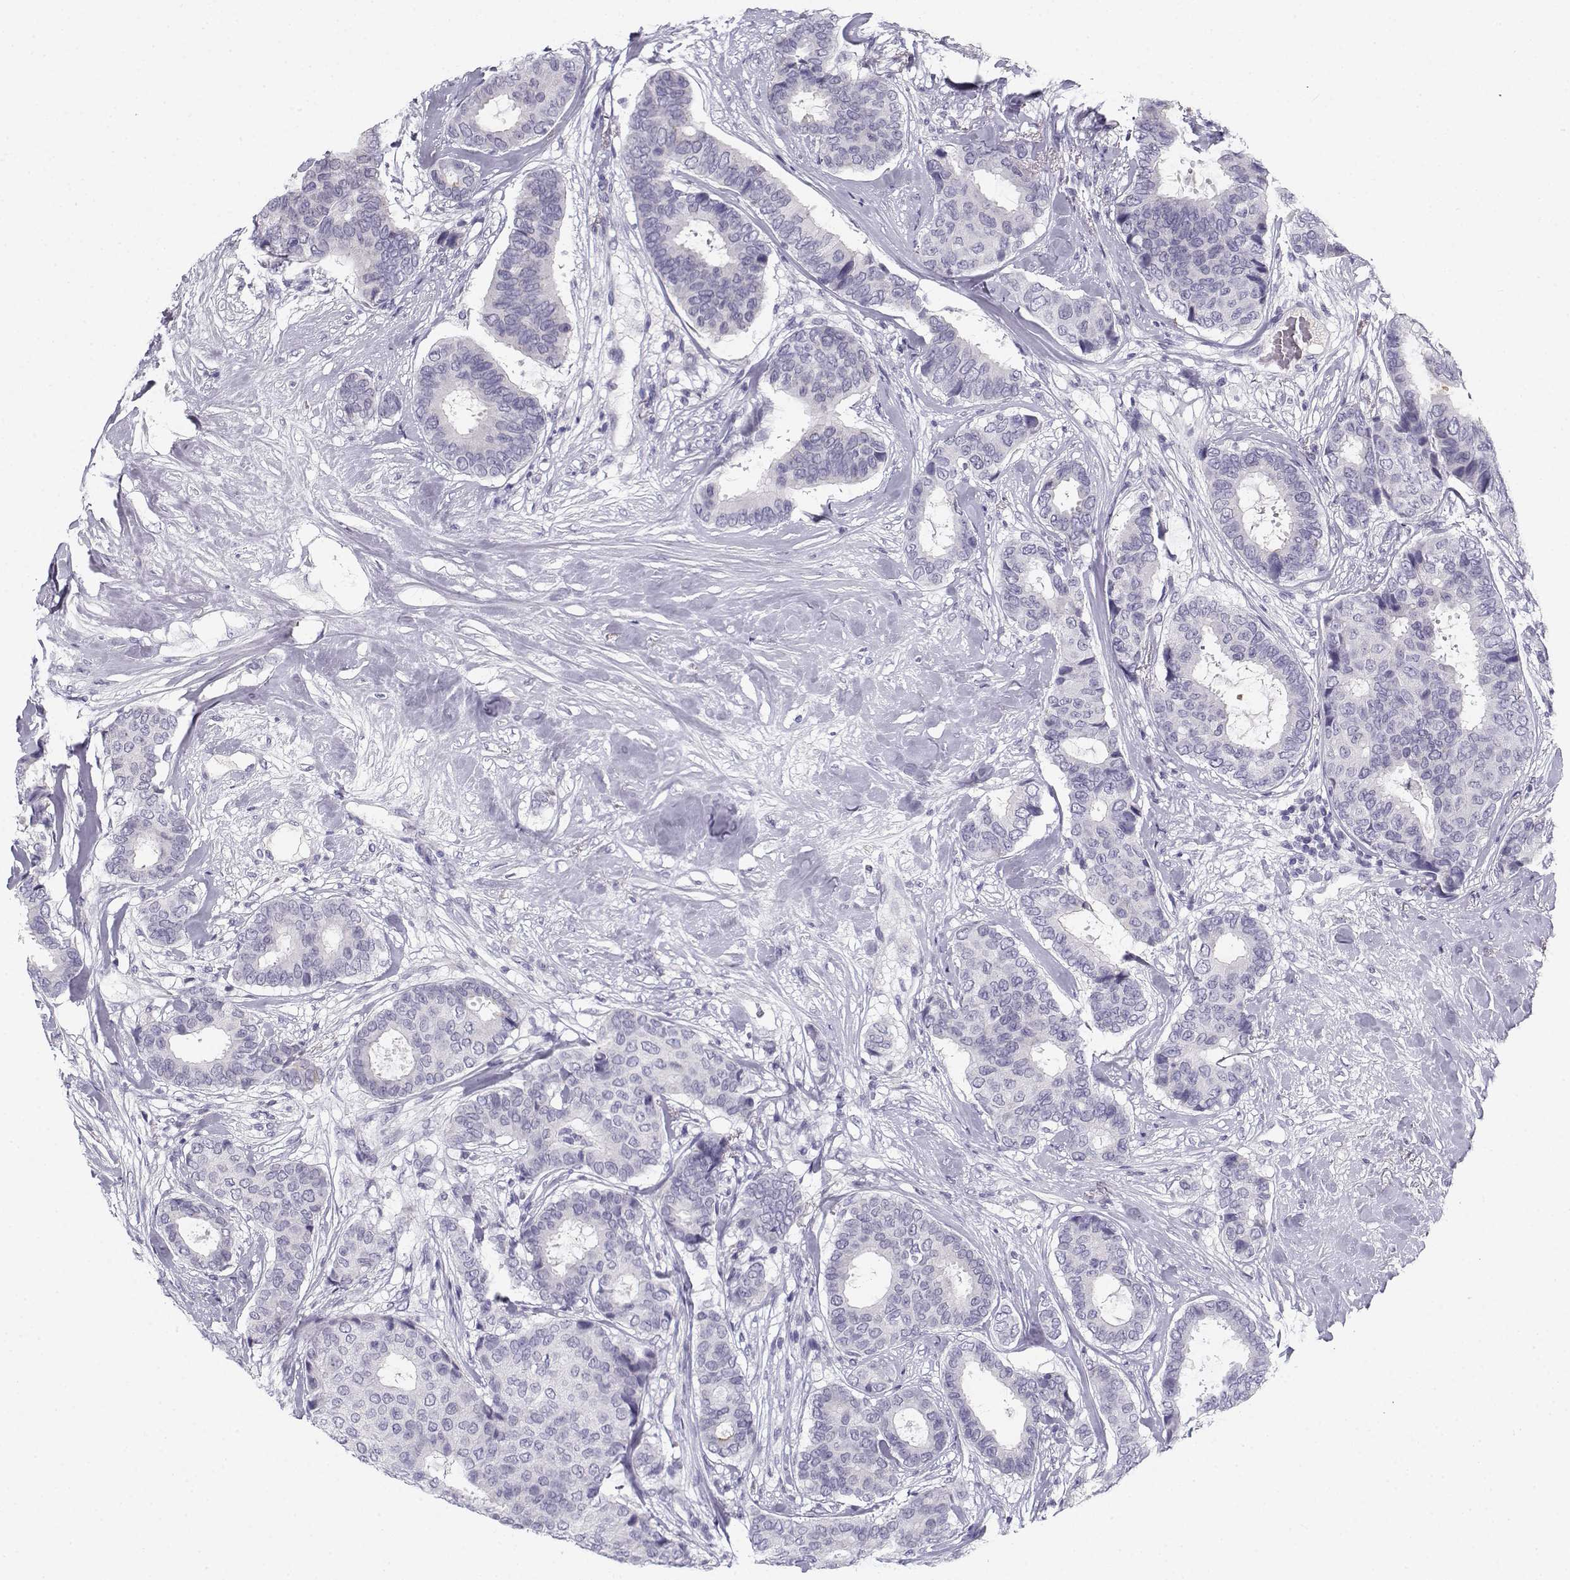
{"staining": {"intensity": "negative", "quantity": "none", "location": "none"}, "tissue": "breast cancer", "cell_type": "Tumor cells", "image_type": "cancer", "snomed": [{"axis": "morphology", "description": "Duct carcinoma"}, {"axis": "topography", "description": "Breast"}], "caption": "DAB (3,3'-diaminobenzidine) immunohistochemical staining of human invasive ductal carcinoma (breast) exhibits no significant staining in tumor cells. Nuclei are stained in blue.", "gene": "CREB3L3", "patient": {"sex": "female", "age": 75}}